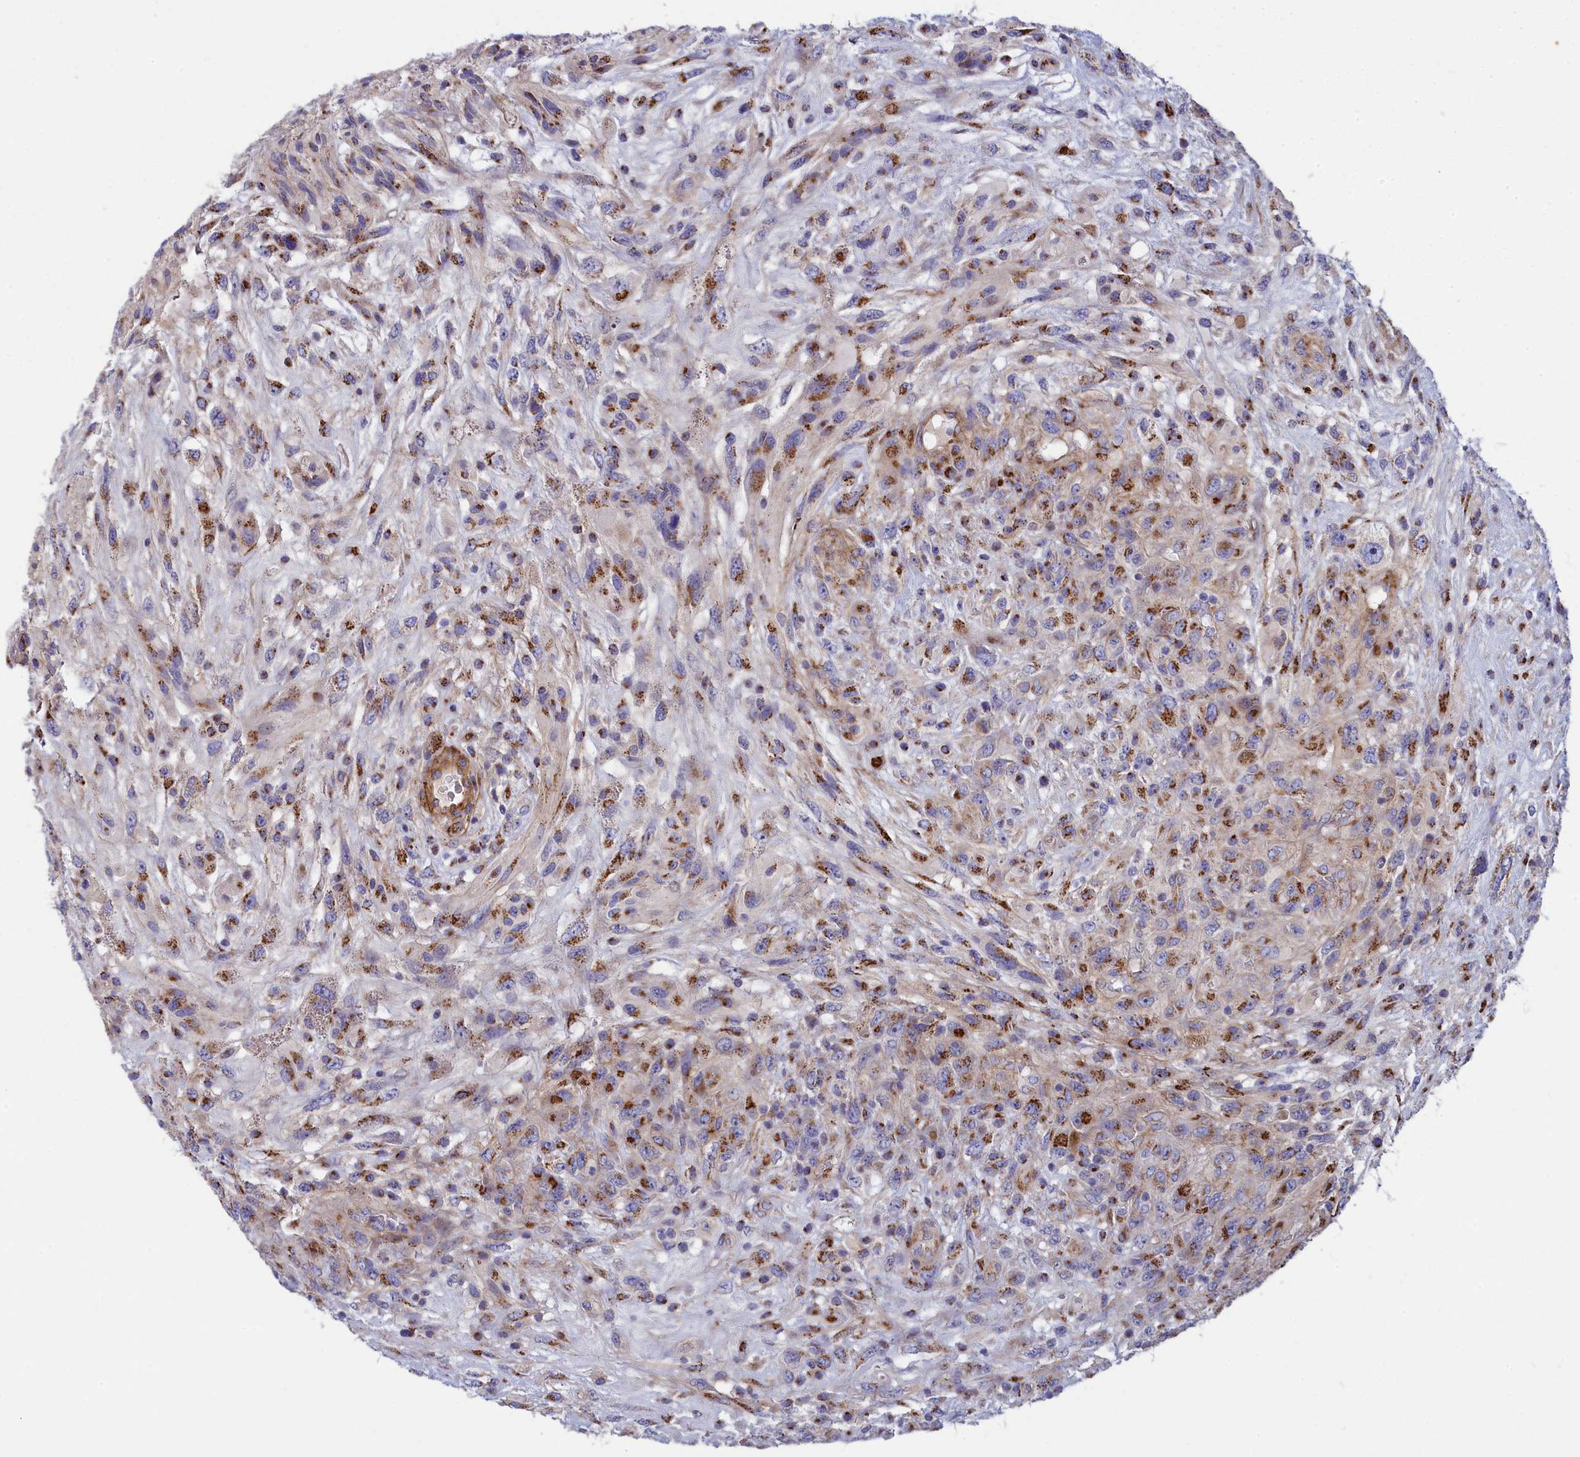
{"staining": {"intensity": "moderate", "quantity": "25%-75%", "location": "cytoplasmic/membranous"}, "tissue": "glioma", "cell_type": "Tumor cells", "image_type": "cancer", "snomed": [{"axis": "morphology", "description": "Glioma, malignant, High grade"}, {"axis": "topography", "description": "Brain"}], "caption": "A brown stain highlights moderate cytoplasmic/membranous positivity of a protein in human glioma tumor cells. (DAB (3,3'-diaminobenzidine) IHC with brightfield microscopy, high magnification).", "gene": "TUBGCP4", "patient": {"sex": "male", "age": 61}}